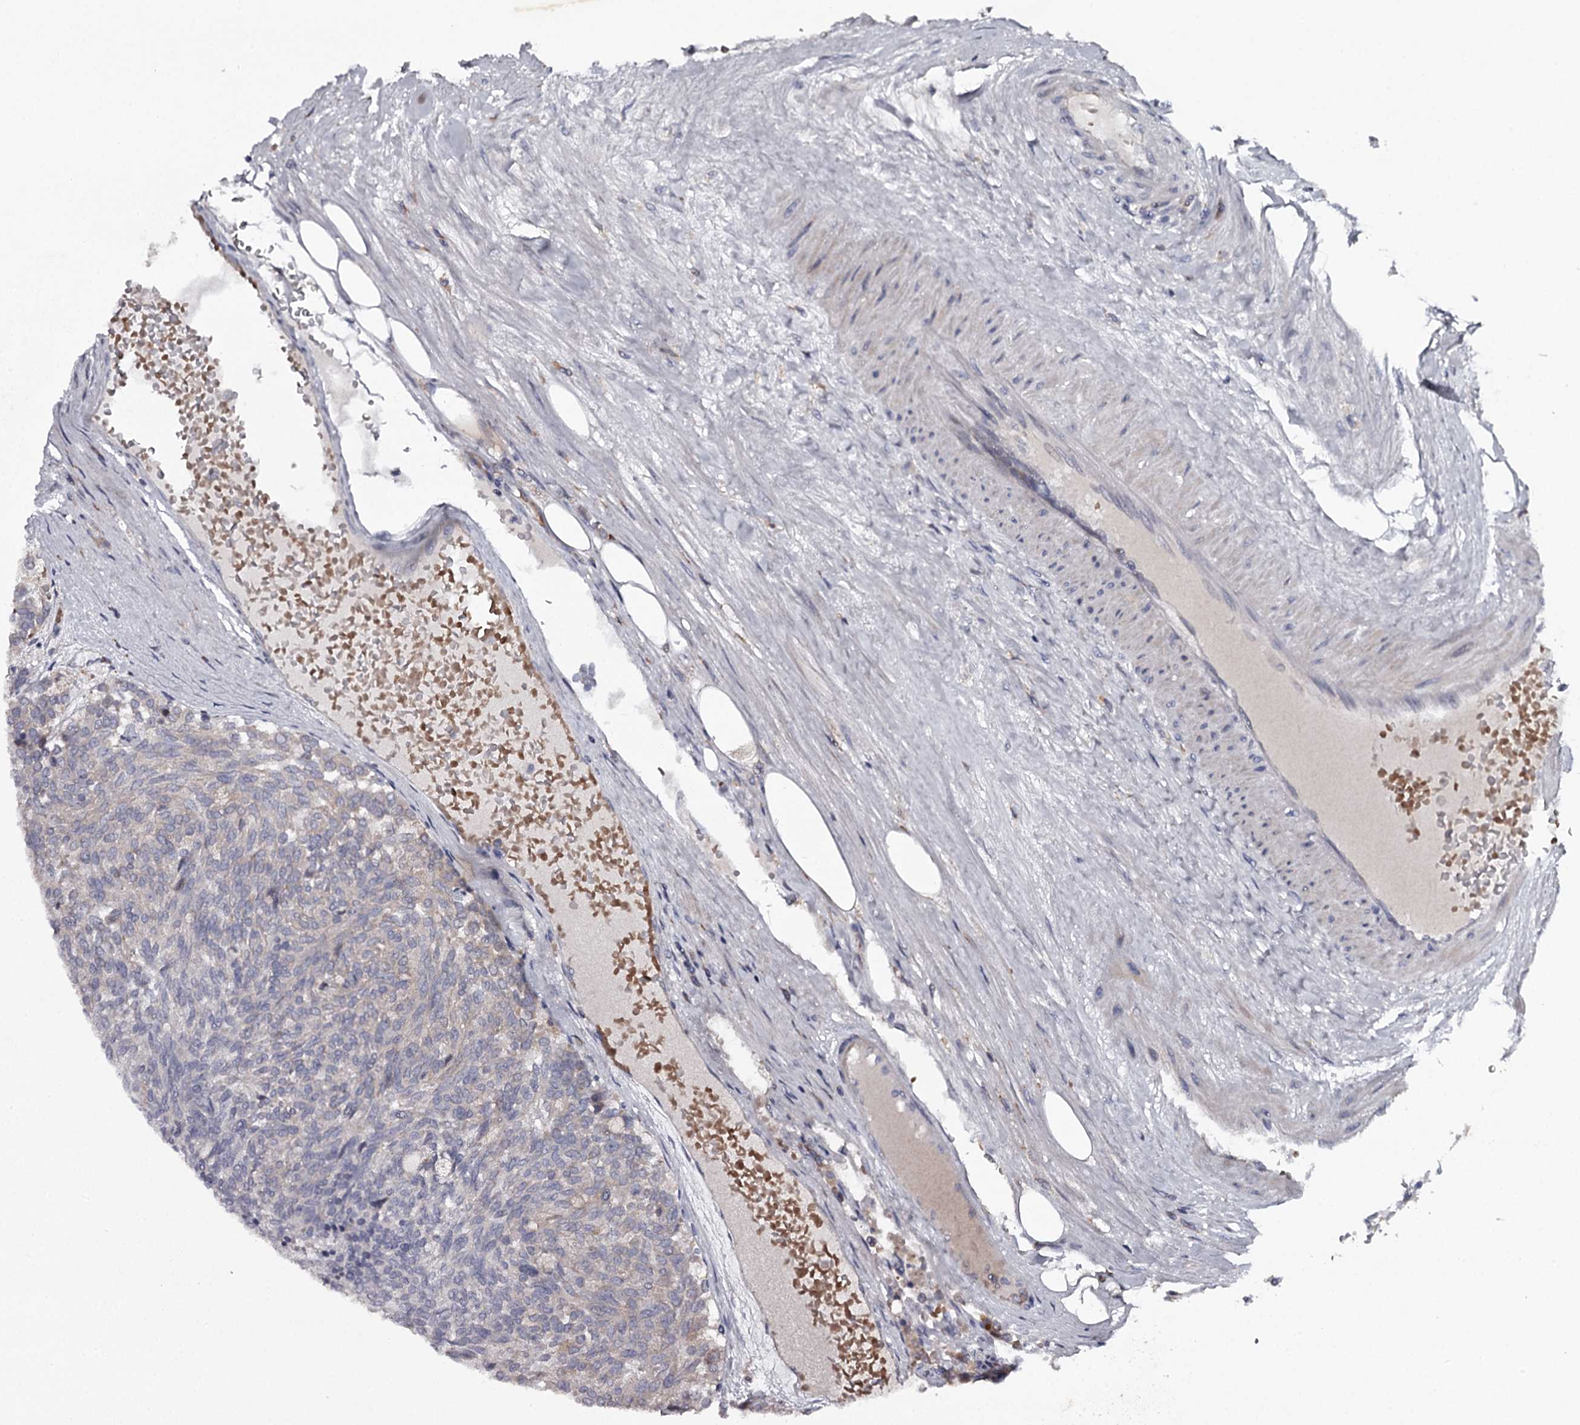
{"staining": {"intensity": "negative", "quantity": "none", "location": "none"}, "tissue": "carcinoid", "cell_type": "Tumor cells", "image_type": "cancer", "snomed": [{"axis": "morphology", "description": "Carcinoid, malignant, NOS"}, {"axis": "topography", "description": "Pancreas"}], "caption": "Tumor cells show no significant expression in carcinoid (malignant).", "gene": "RASSF6", "patient": {"sex": "female", "age": 54}}